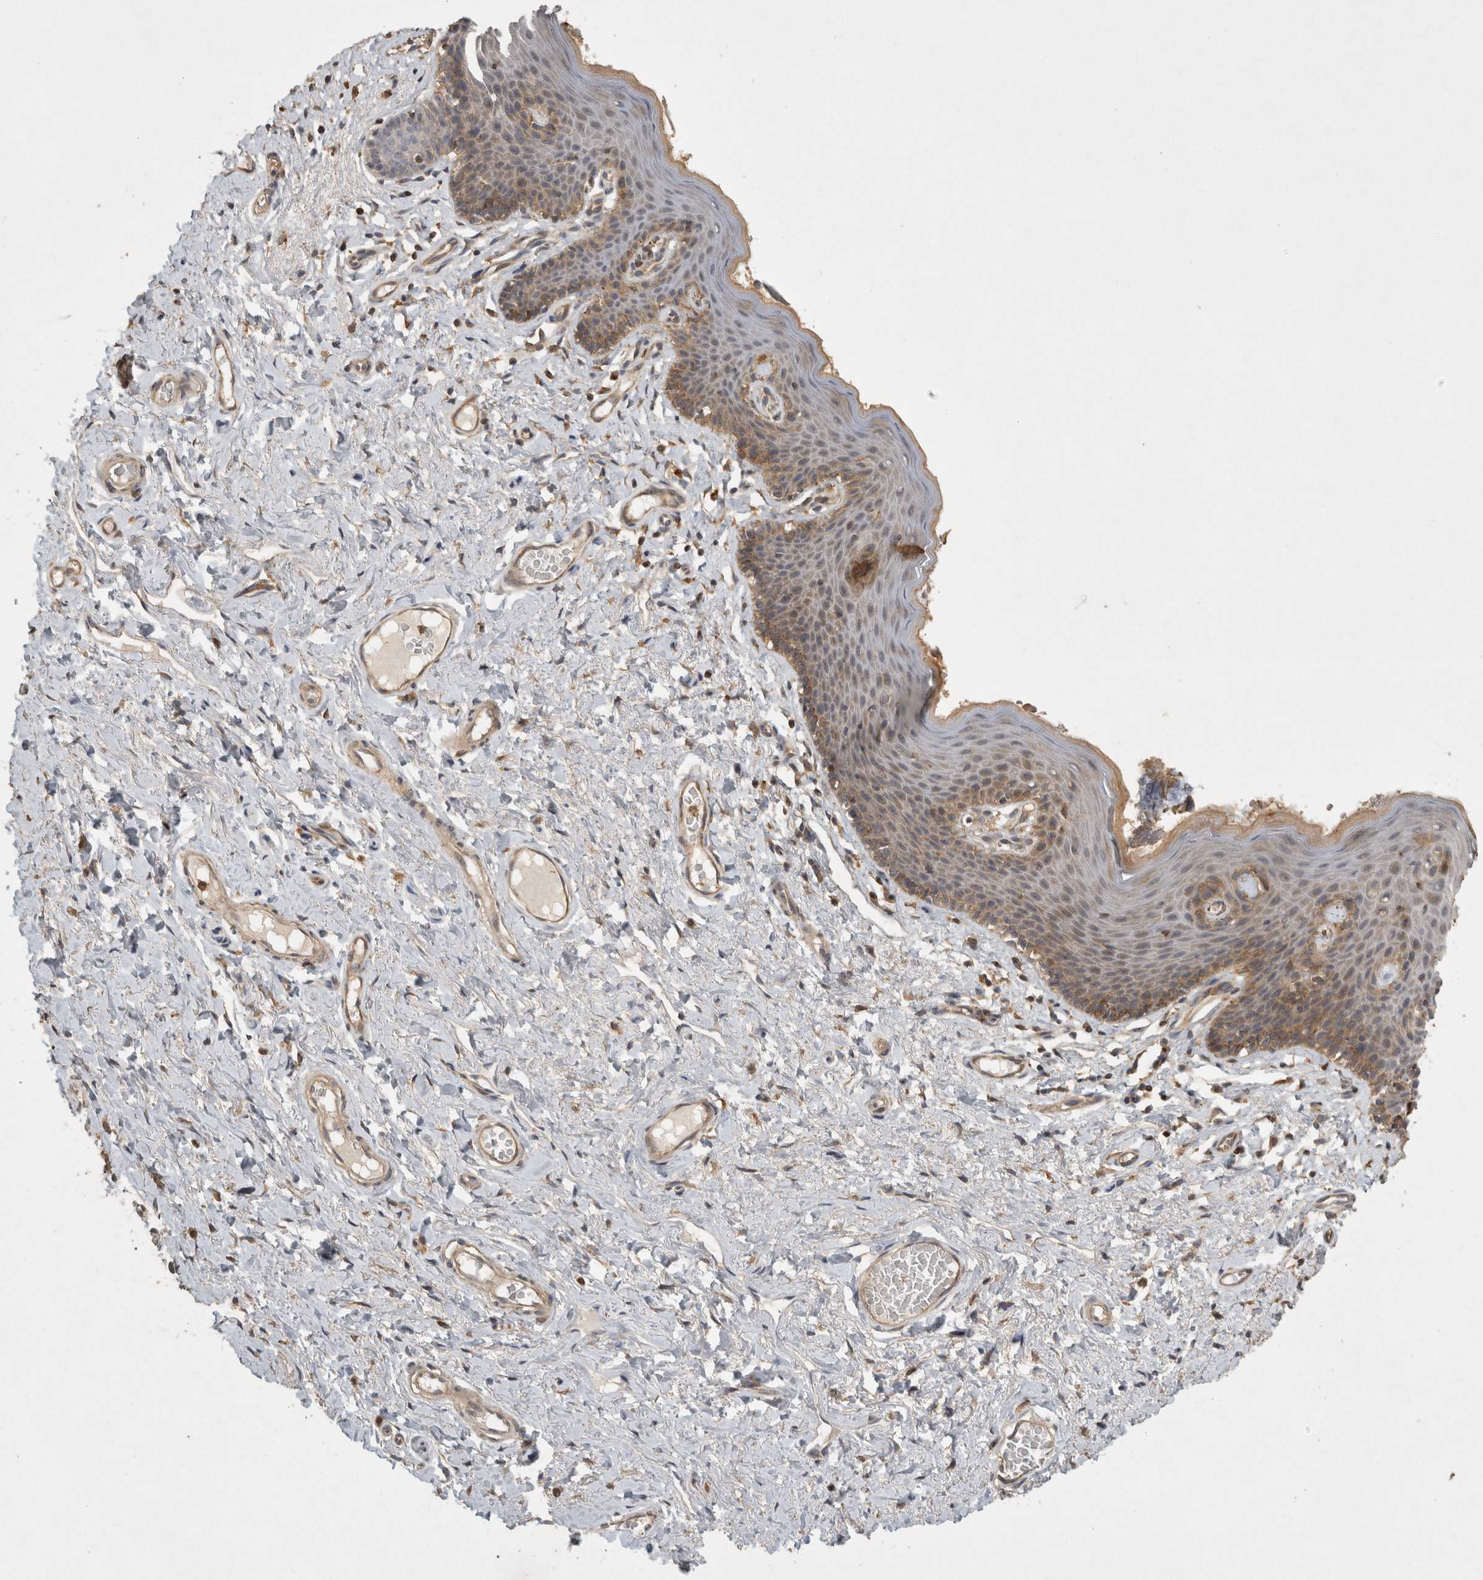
{"staining": {"intensity": "moderate", "quantity": ">75%", "location": "cytoplasmic/membranous"}, "tissue": "skin", "cell_type": "Epidermal cells", "image_type": "normal", "snomed": [{"axis": "morphology", "description": "Normal tissue, NOS"}, {"axis": "topography", "description": "Vulva"}], "caption": "Benign skin exhibits moderate cytoplasmic/membranous staining in approximately >75% of epidermal cells, visualized by immunohistochemistry.", "gene": "VEPH1", "patient": {"sex": "female", "age": 66}}